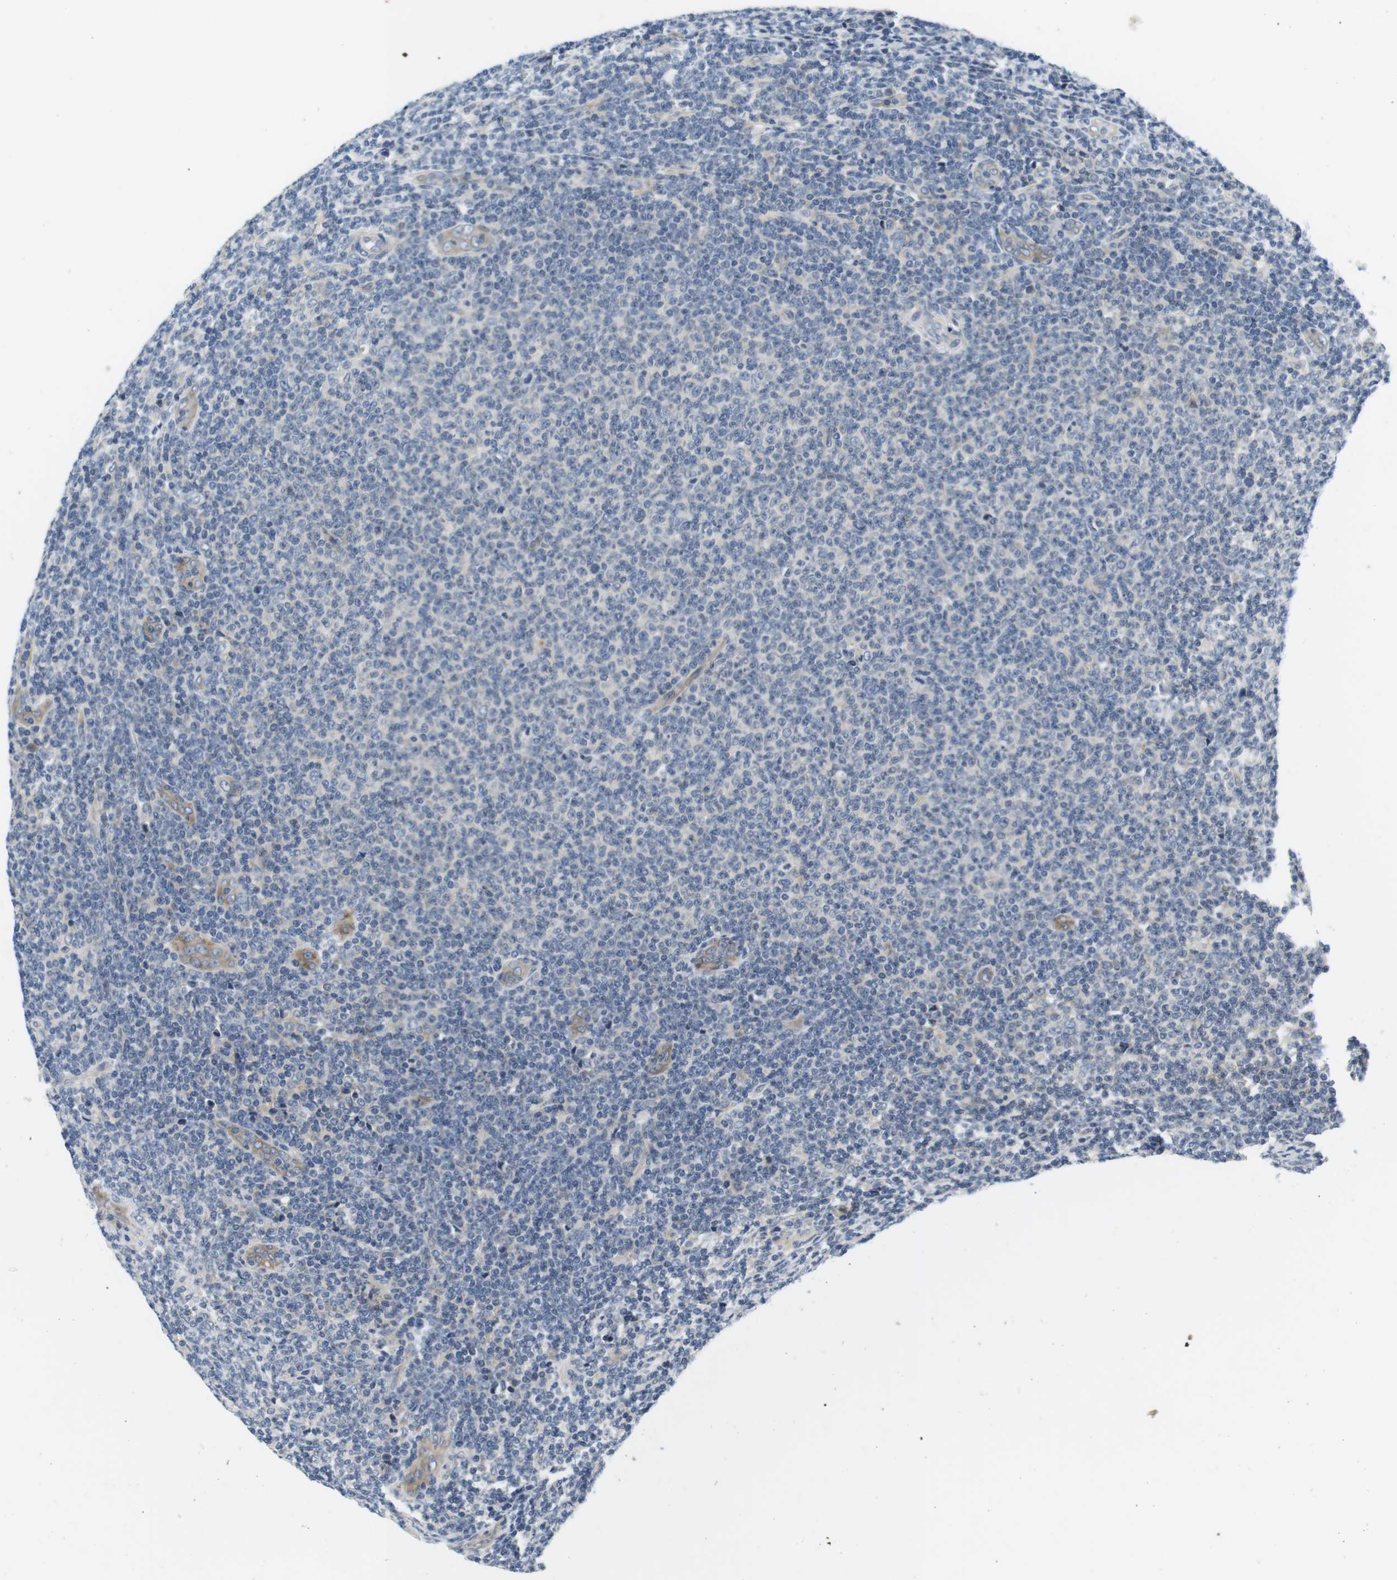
{"staining": {"intensity": "negative", "quantity": "none", "location": "none"}, "tissue": "lymphoma", "cell_type": "Tumor cells", "image_type": "cancer", "snomed": [{"axis": "morphology", "description": "Malignant lymphoma, non-Hodgkin's type, Low grade"}, {"axis": "topography", "description": "Lymph node"}], "caption": "Immunohistochemistry (IHC) photomicrograph of human low-grade malignant lymphoma, non-Hodgkin's type stained for a protein (brown), which reveals no expression in tumor cells. (DAB immunohistochemistry with hematoxylin counter stain).", "gene": "SLC30A1", "patient": {"sex": "male", "age": 66}}